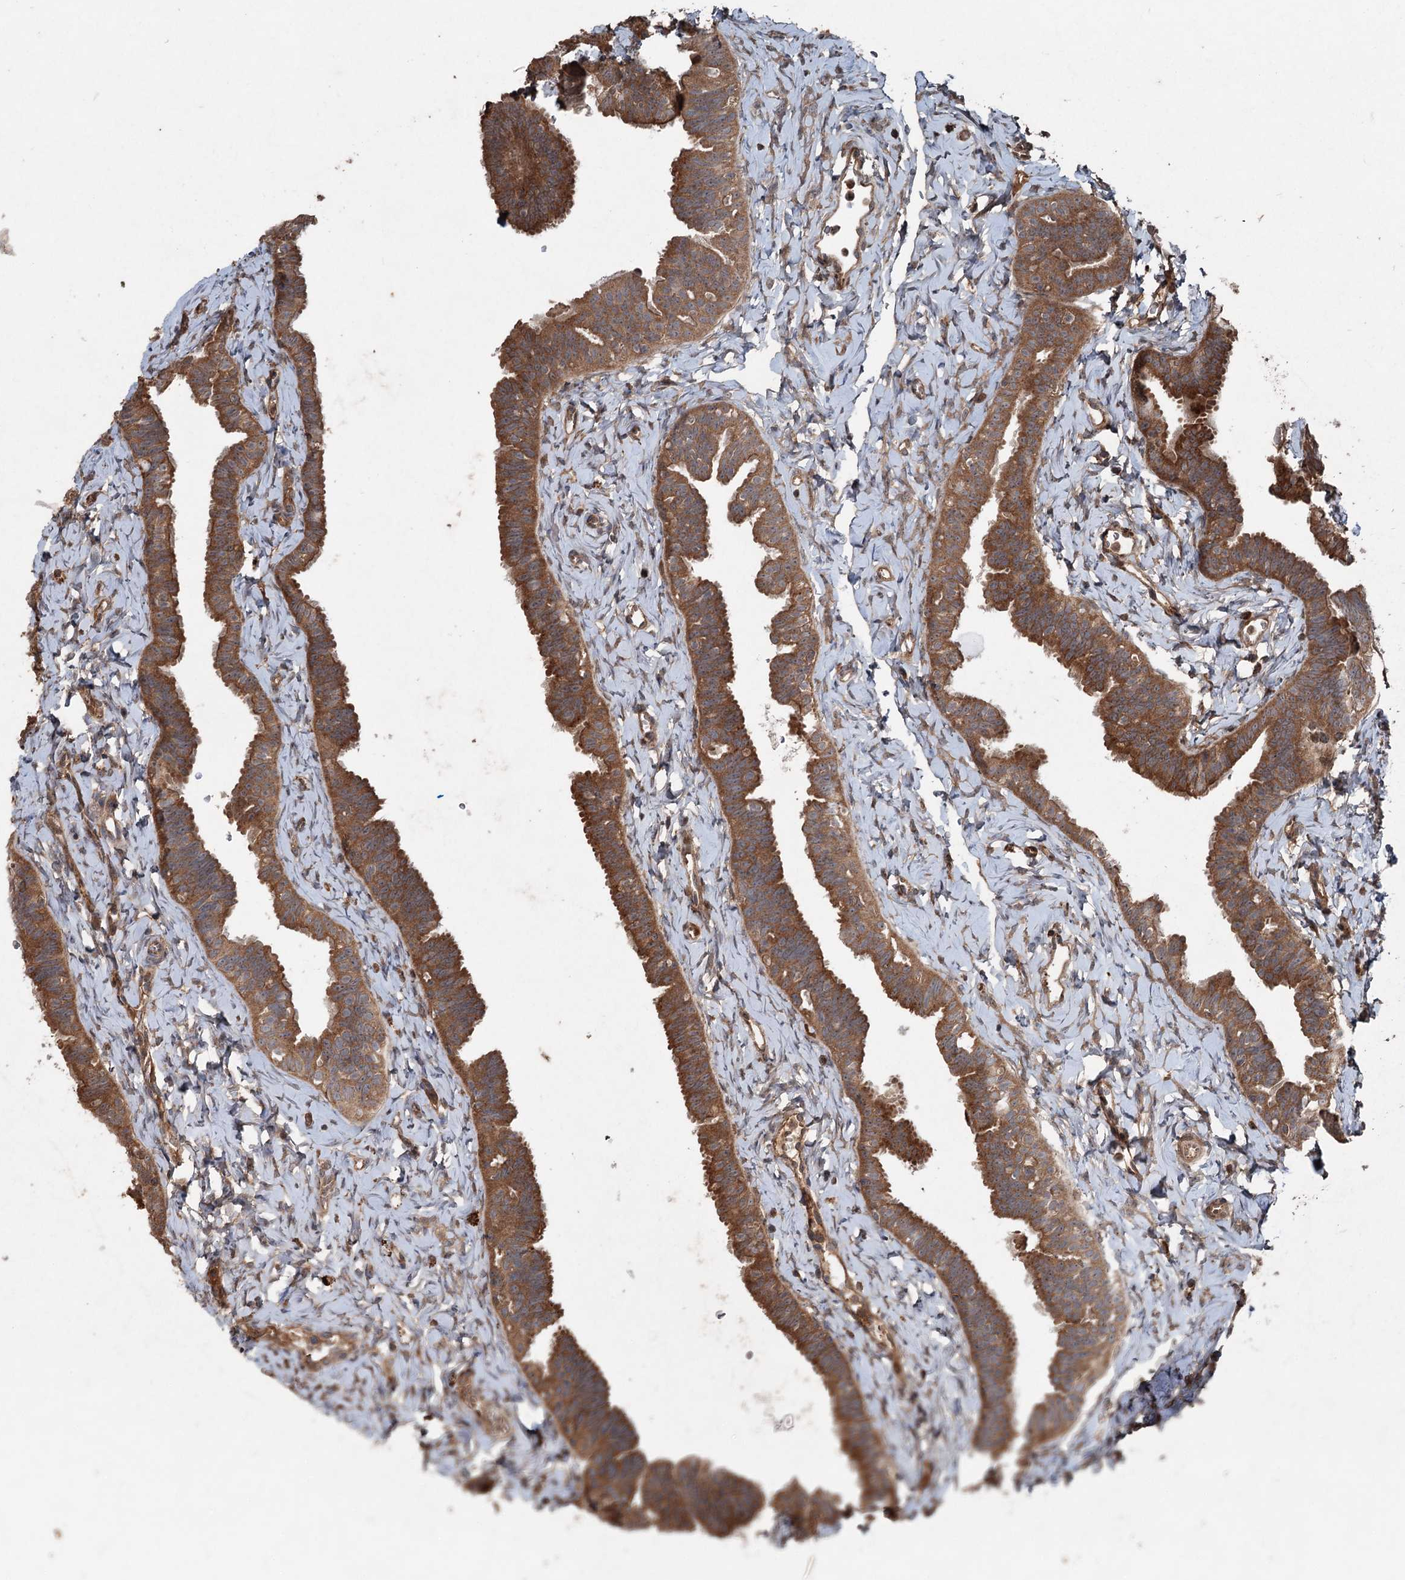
{"staining": {"intensity": "moderate", "quantity": ">75%", "location": "cytoplasmic/membranous"}, "tissue": "fallopian tube", "cell_type": "Glandular cells", "image_type": "normal", "snomed": [{"axis": "morphology", "description": "Normal tissue, NOS"}, {"axis": "topography", "description": "Fallopian tube"}], "caption": "Immunohistochemistry staining of normal fallopian tube, which reveals medium levels of moderate cytoplasmic/membranous staining in about >75% of glandular cells indicating moderate cytoplasmic/membranous protein positivity. The staining was performed using DAB (3,3'-diaminobenzidine) (brown) for protein detection and nuclei were counterstained in hematoxylin (blue).", "gene": "ALAS1", "patient": {"sex": "female", "age": 65}}